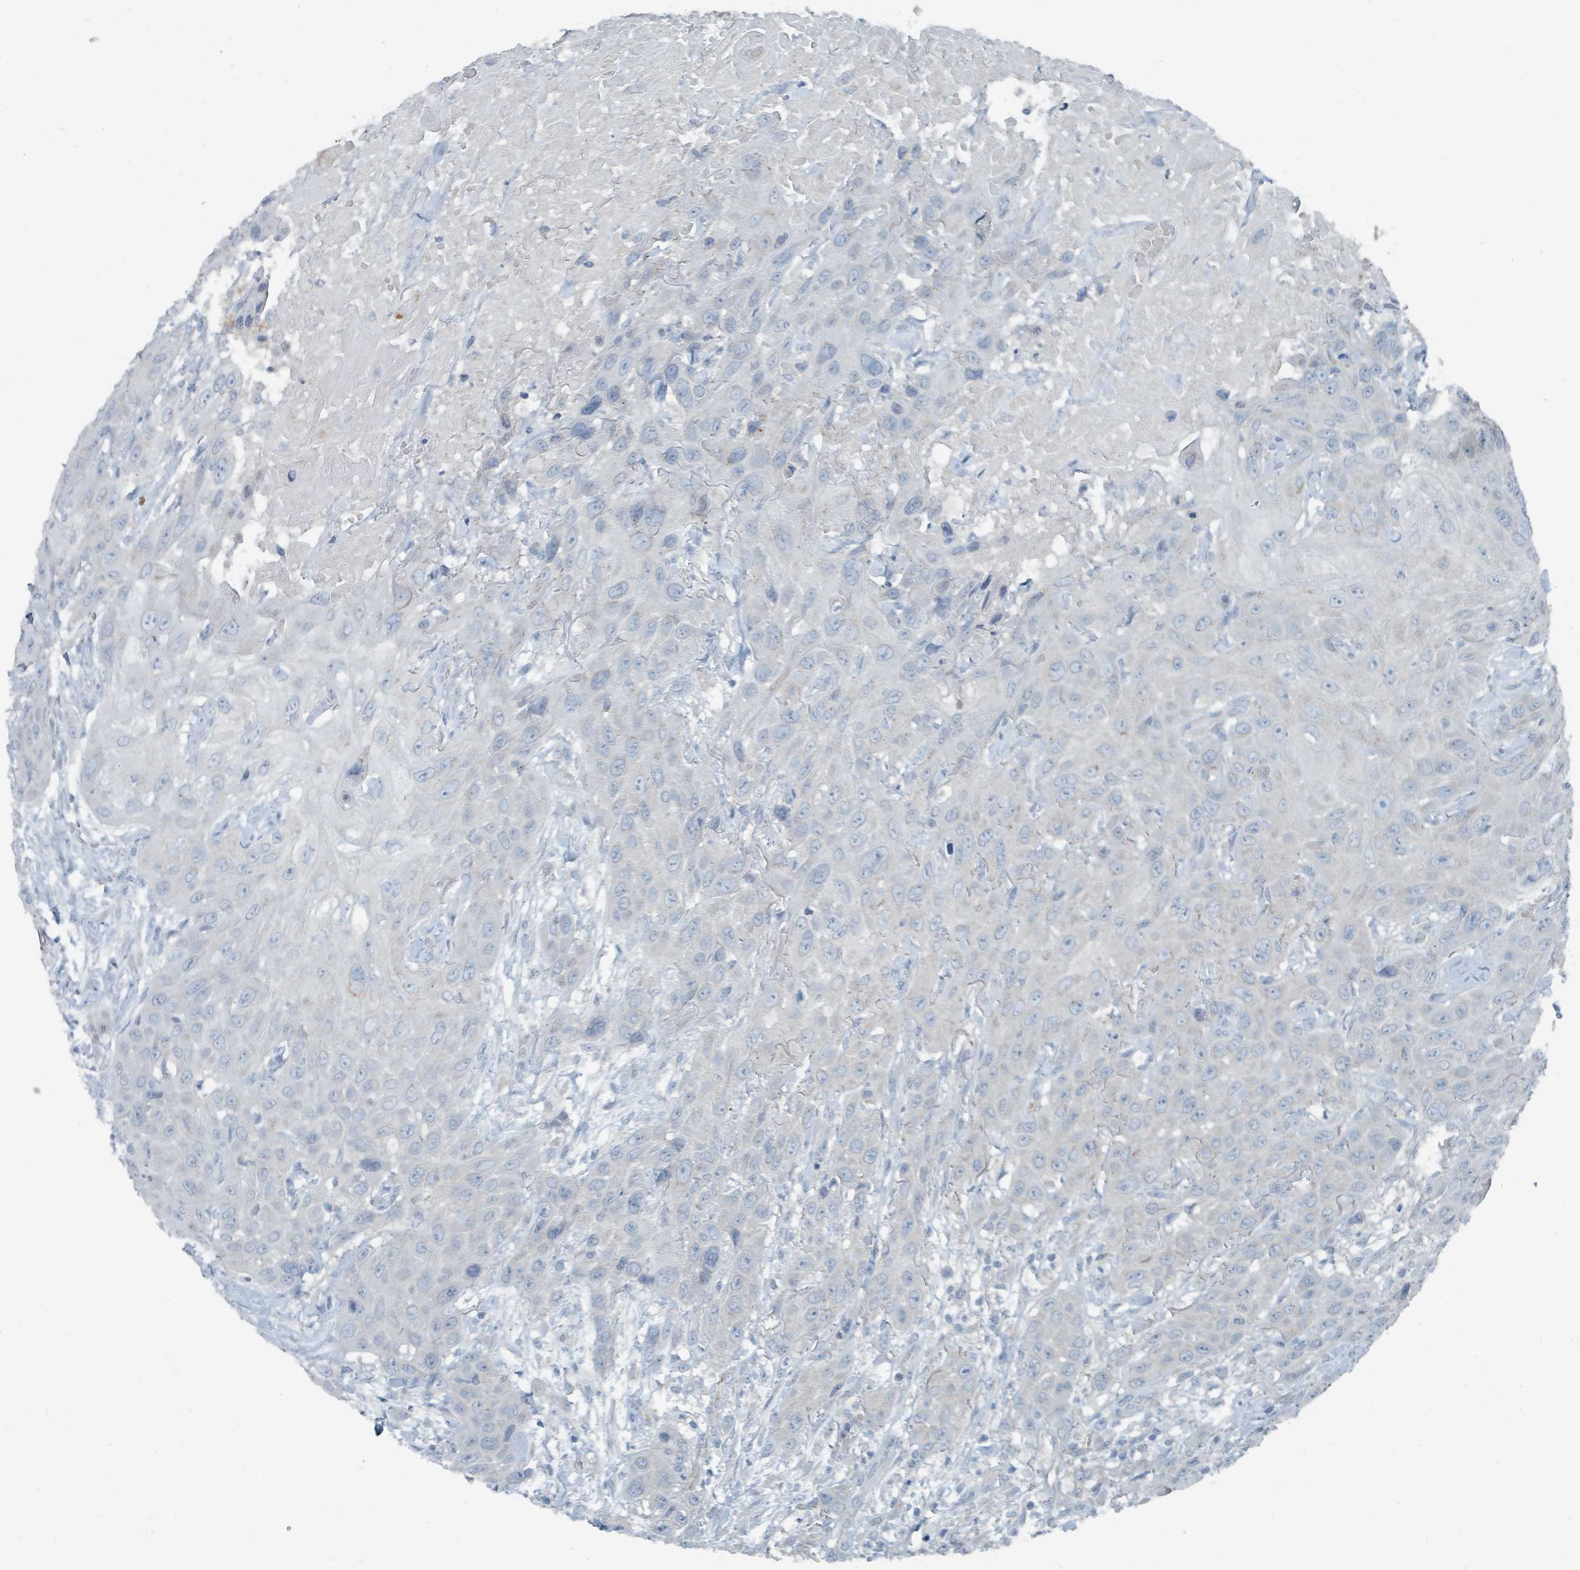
{"staining": {"intensity": "negative", "quantity": "none", "location": "none"}, "tissue": "head and neck cancer", "cell_type": "Tumor cells", "image_type": "cancer", "snomed": [{"axis": "morphology", "description": "Squamous cell carcinoma, NOS"}, {"axis": "topography", "description": "Head-Neck"}], "caption": "Immunohistochemical staining of human head and neck cancer (squamous cell carcinoma) demonstrates no significant positivity in tumor cells.", "gene": "RASA4", "patient": {"sex": "male", "age": 81}}